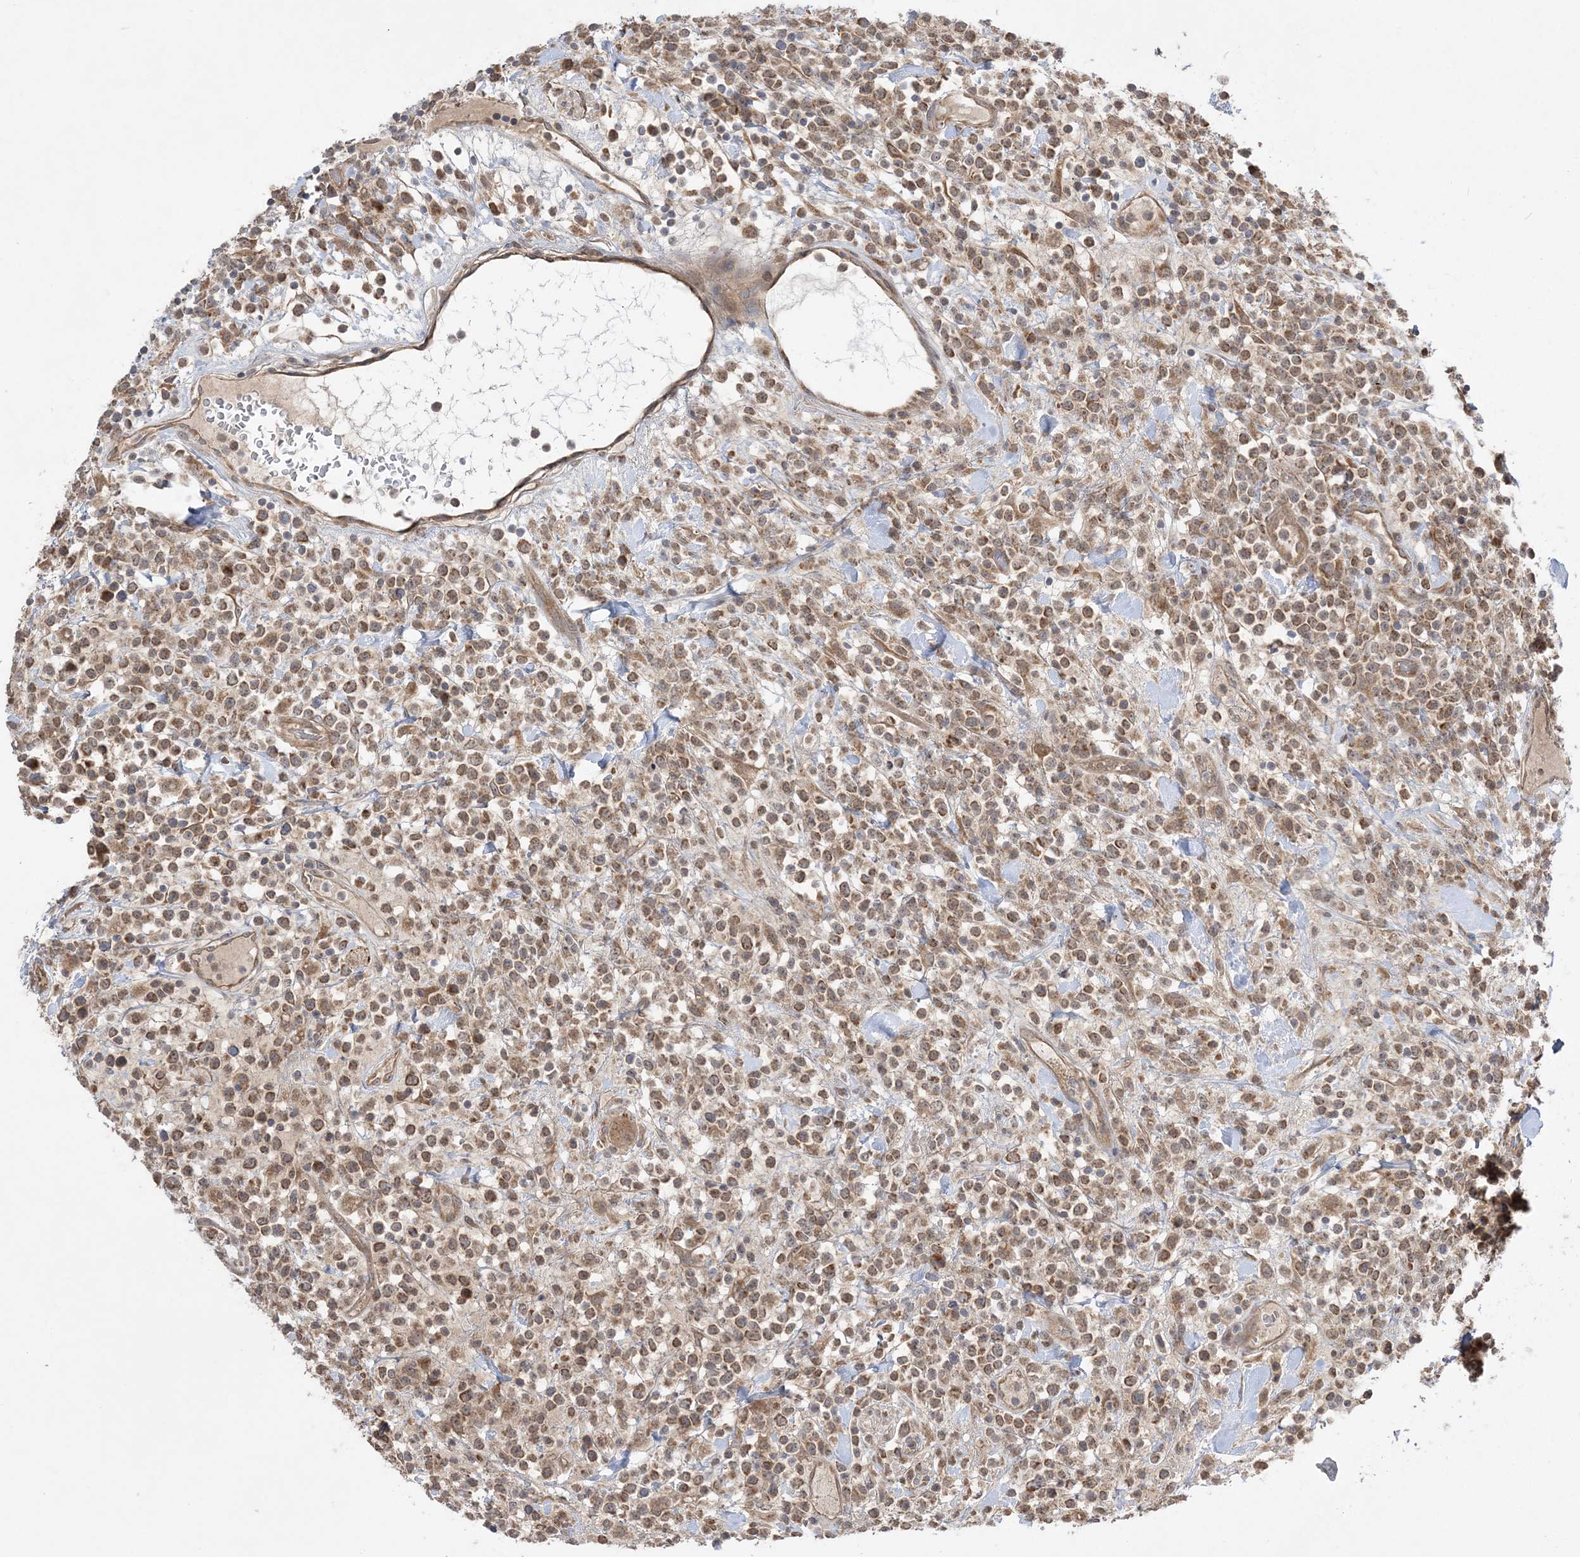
{"staining": {"intensity": "moderate", "quantity": ">75%", "location": "cytoplasmic/membranous"}, "tissue": "lymphoma", "cell_type": "Tumor cells", "image_type": "cancer", "snomed": [{"axis": "morphology", "description": "Malignant lymphoma, non-Hodgkin's type, High grade"}, {"axis": "topography", "description": "Colon"}], "caption": "This image demonstrates IHC staining of malignant lymphoma, non-Hodgkin's type (high-grade), with medium moderate cytoplasmic/membranous staining in about >75% of tumor cells.", "gene": "MMADHC", "patient": {"sex": "female", "age": 53}}